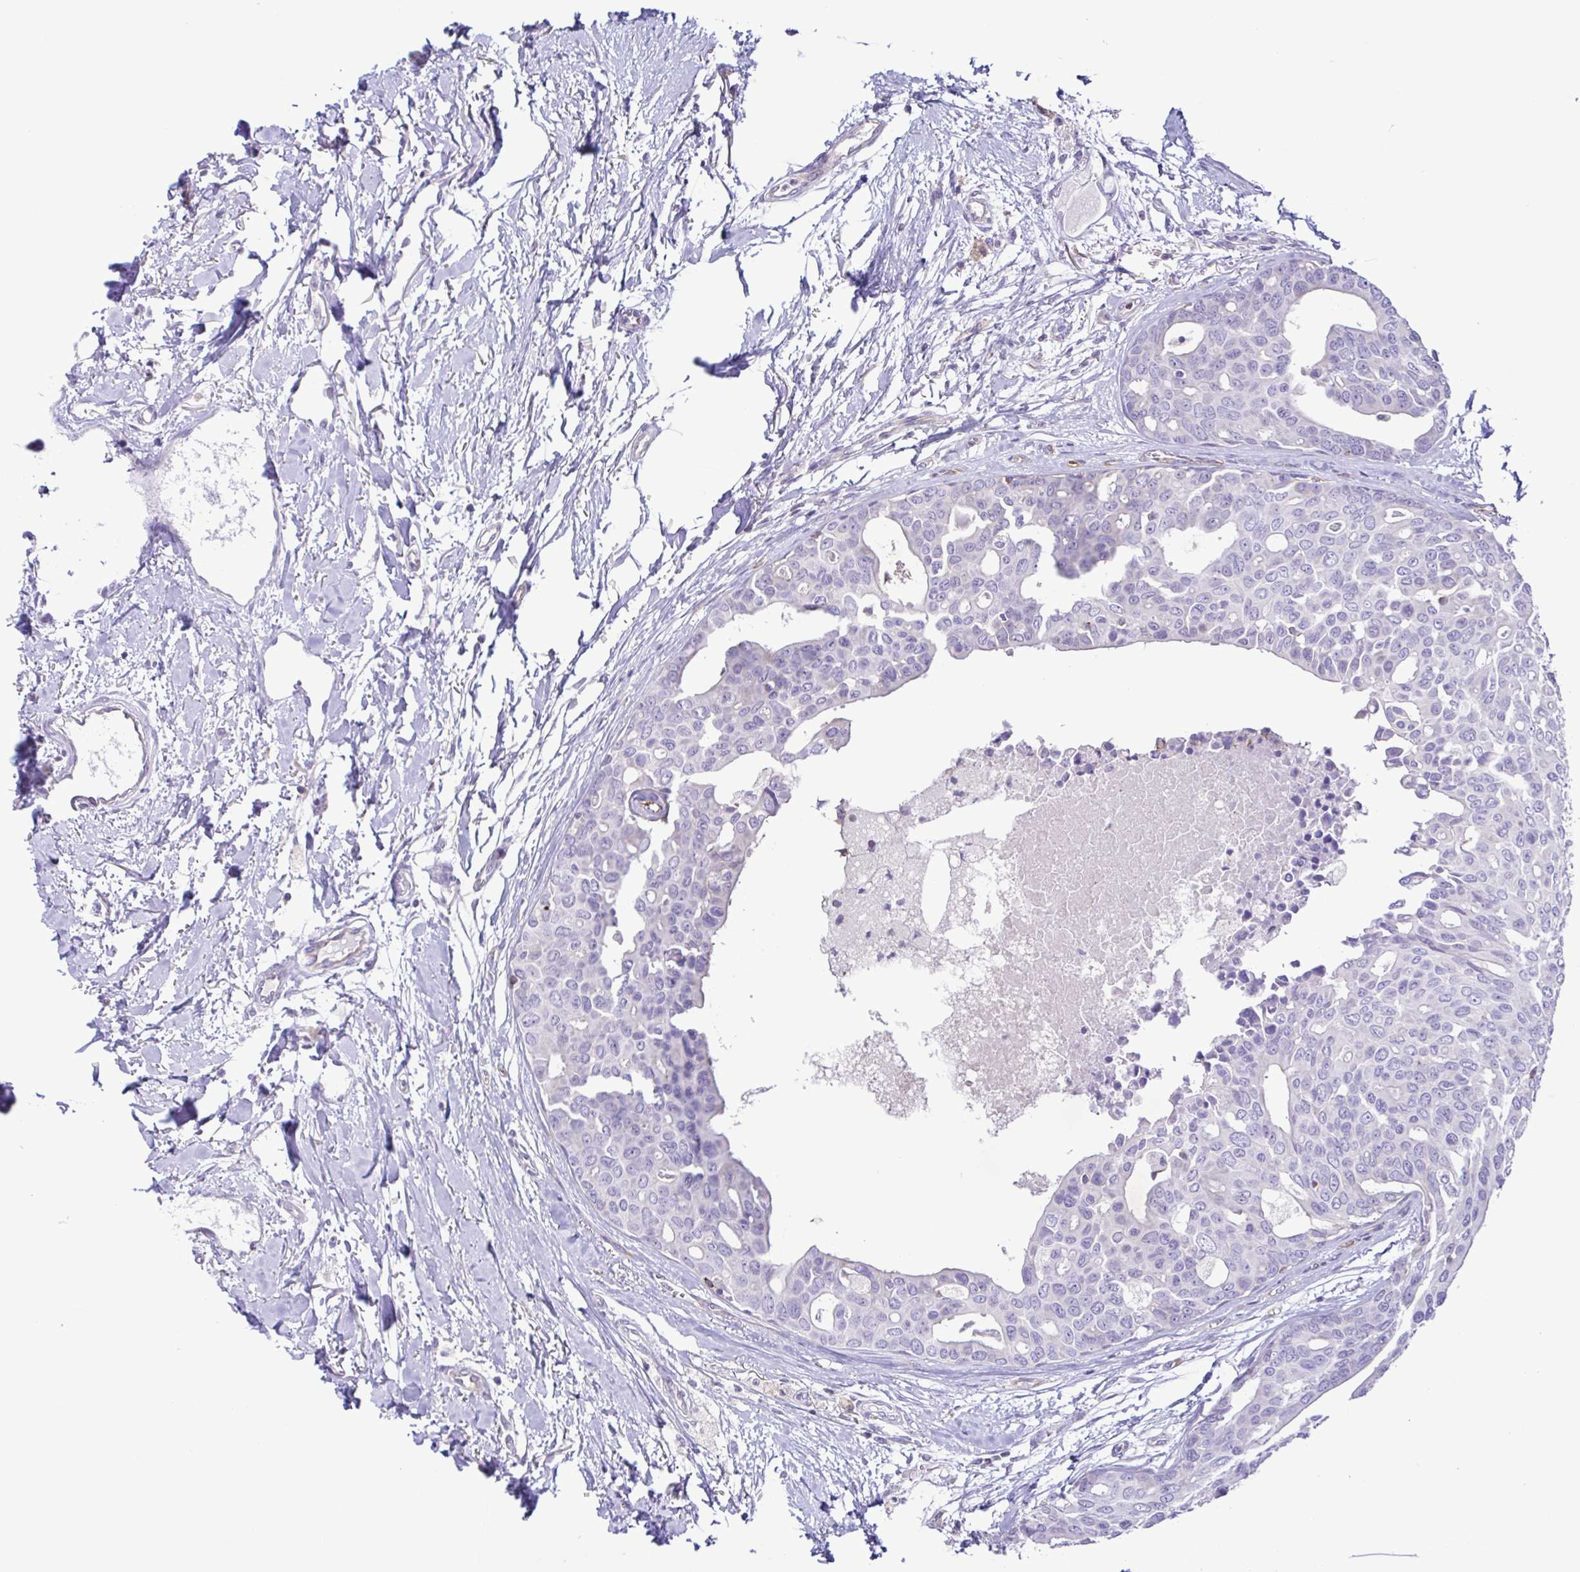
{"staining": {"intensity": "negative", "quantity": "none", "location": "none"}, "tissue": "breast cancer", "cell_type": "Tumor cells", "image_type": "cancer", "snomed": [{"axis": "morphology", "description": "Duct carcinoma"}, {"axis": "topography", "description": "Breast"}], "caption": "High magnification brightfield microscopy of breast cancer (invasive ductal carcinoma) stained with DAB (3,3'-diaminobenzidine) (brown) and counterstained with hematoxylin (blue): tumor cells show no significant staining.", "gene": "FLT1", "patient": {"sex": "female", "age": 54}}